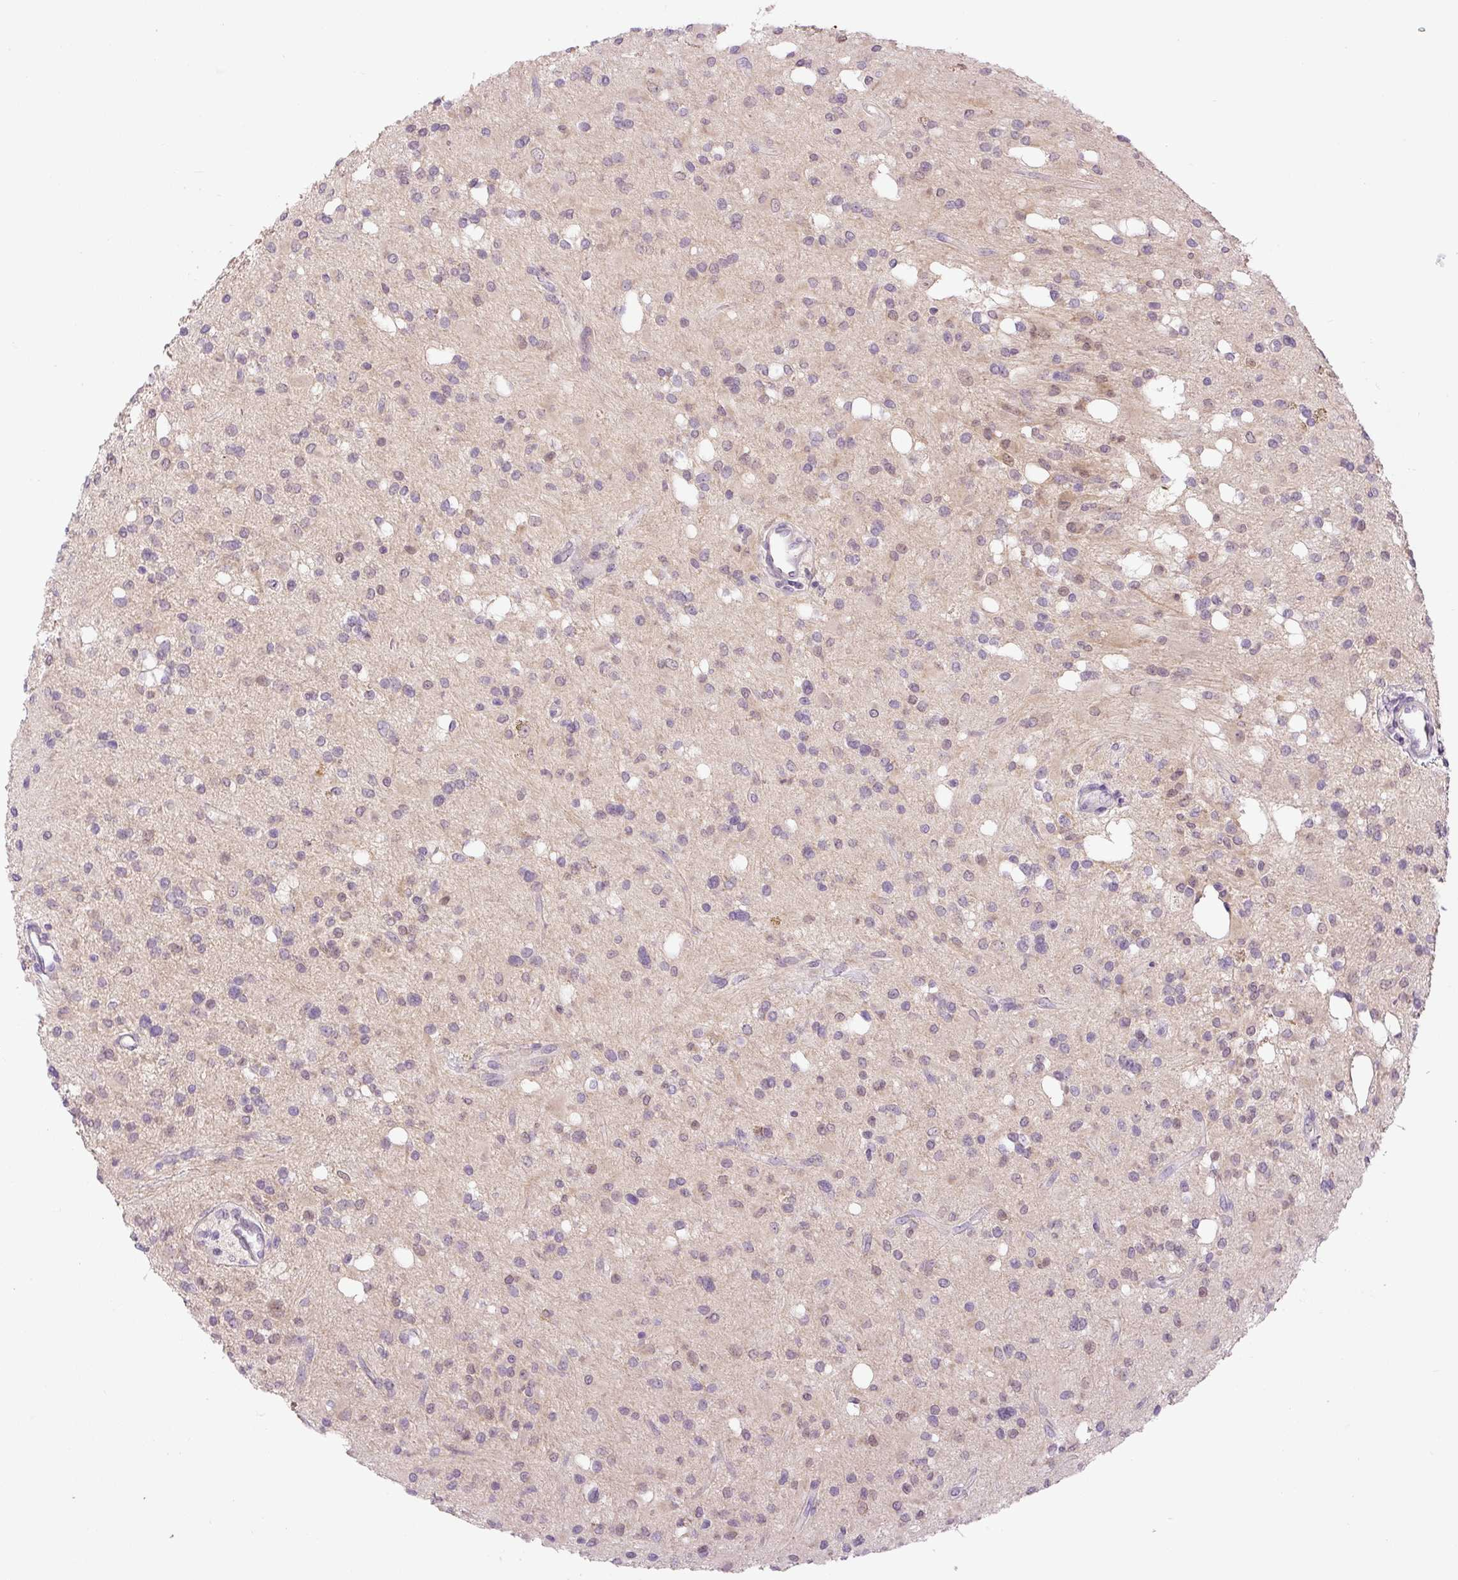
{"staining": {"intensity": "negative", "quantity": "none", "location": "none"}, "tissue": "glioma", "cell_type": "Tumor cells", "image_type": "cancer", "snomed": [{"axis": "morphology", "description": "Glioma, malignant, Low grade"}, {"axis": "topography", "description": "Brain"}], "caption": "The photomicrograph displays no staining of tumor cells in glioma.", "gene": "FABP7", "patient": {"sex": "female", "age": 33}}